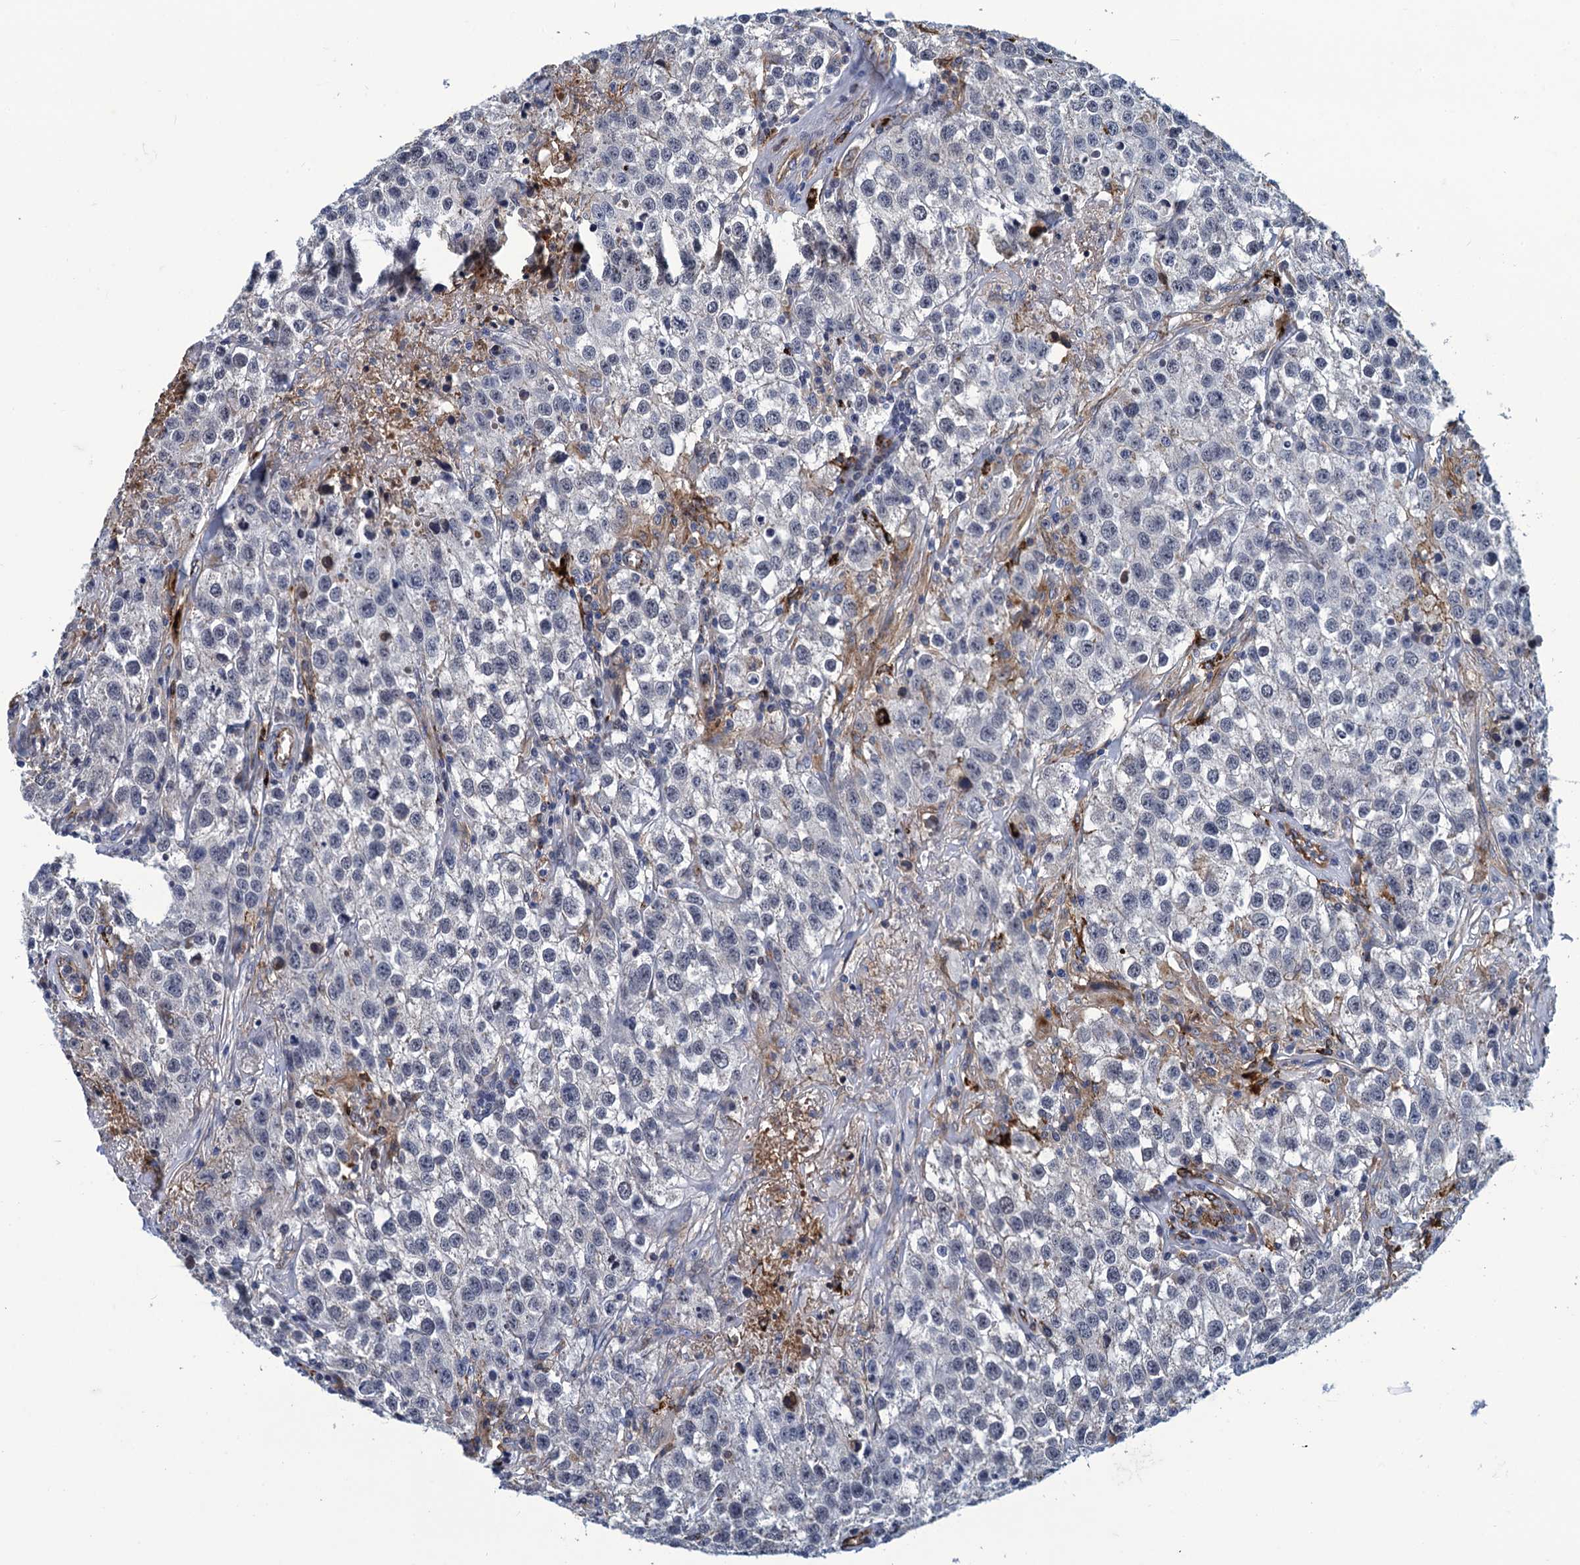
{"staining": {"intensity": "negative", "quantity": "none", "location": "none"}, "tissue": "testis cancer", "cell_type": "Tumor cells", "image_type": "cancer", "snomed": [{"axis": "morphology", "description": "Seminoma, NOS"}, {"axis": "morphology", "description": "Carcinoma, Embryonal, NOS"}, {"axis": "topography", "description": "Testis"}], "caption": "A high-resolution image shows immunohistochemistry staining of testis cancer, which reveals no significant positivity in tumor cells. (DAB IHC with hematoxylin counter stain).", "gene": "DNHD1", "patient": {"sex": "male", "age": 43}}